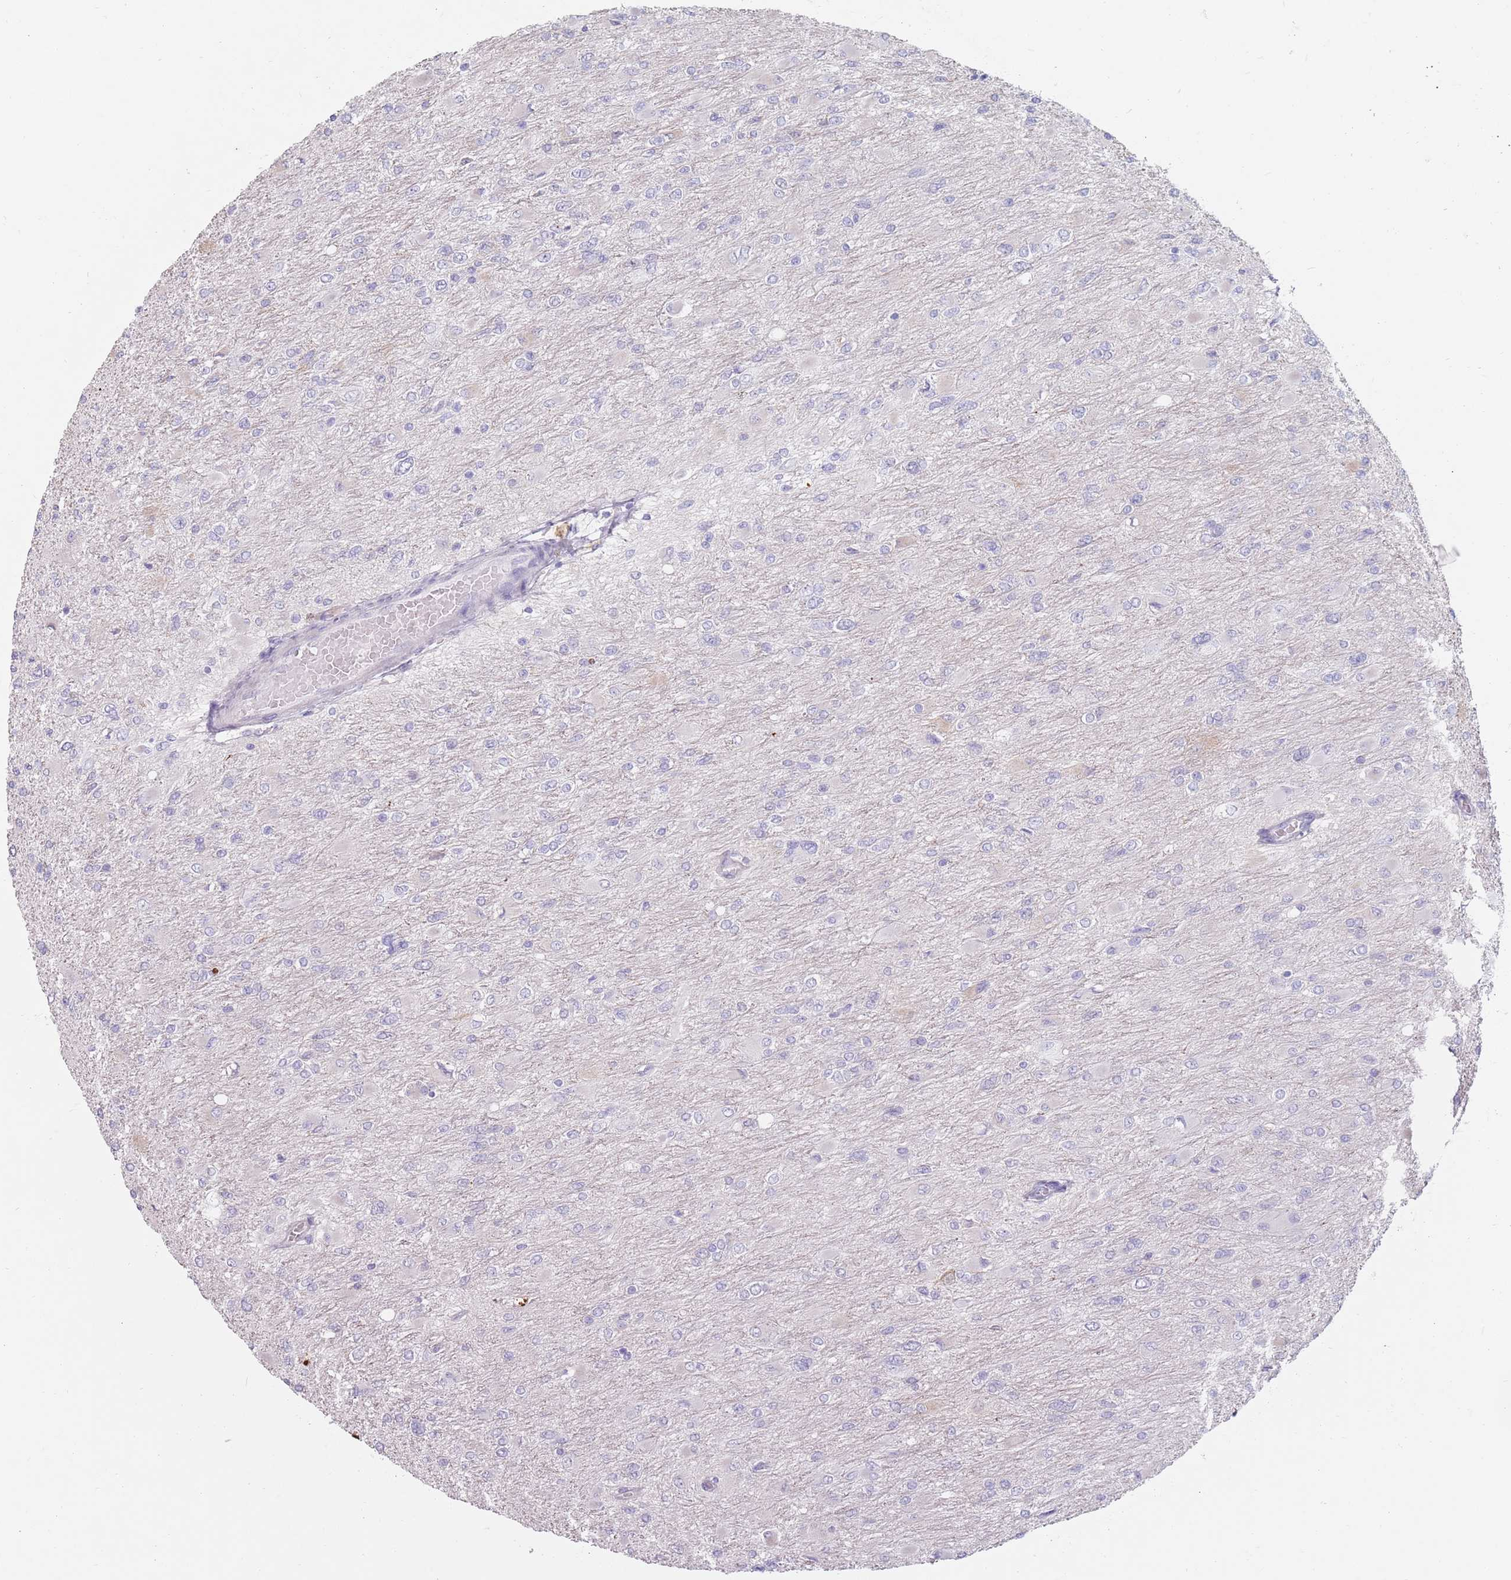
{"staining": {"intensity": "negative", "quantity": "none", "location": "none"}, "tissue": "glioma", "cell_type": "Tumor cells", "image_type": "cancer", "snomed": [{"axis": "morphology", "description": "Glioma, malignant, High grade"}, {"axis": "topography", "description": "Cerebral cortex"}], "caption": "This histopathology image is of malignant glioma (high-grade) stained with IHC to label a protein in brown with the nuclei are counter-stained blue. There is no positivity in tumor cells.", "gene": "DXO", "patient": {"sex": "female", "age": 36}}